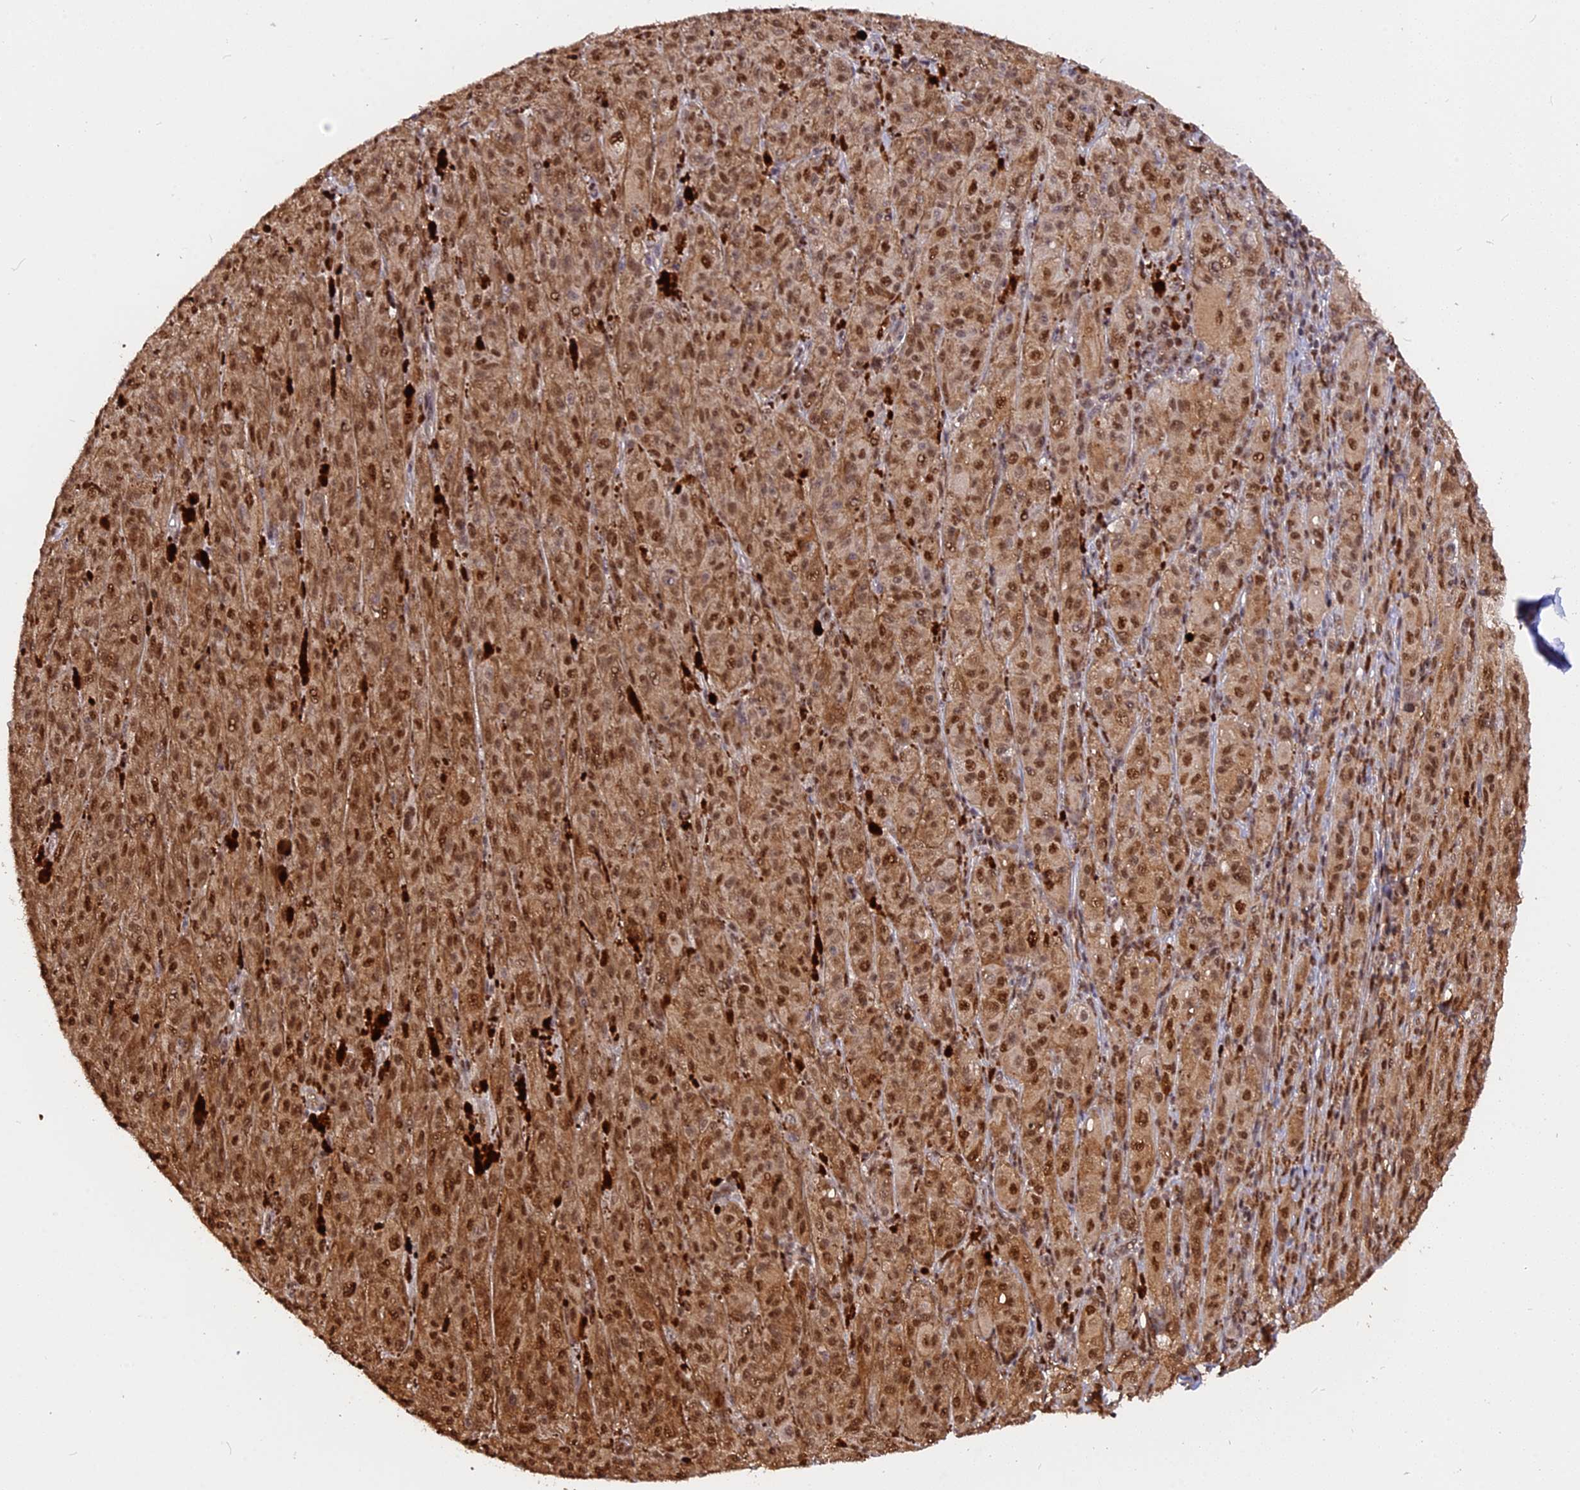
{"staining": {"intensity": "moderate", "quantity": ">75%", "location": "cytoplasmic/membranous,nuclear"}, "tissue": "melanoma", "cell_type": "Tumor cells", "image_type": "cancer", "snomed": [{"axis": "morphology", "description": "Malignant melanoma, NOS"}, {"axis": "topography", "description": "Skin"}], "caption": "Immunohistochemistry micrograph of melanoma stained for a protein (brown), which displays medium levels of moderate cytoplasmic/membranous and nuclear positivity in about >75% of tumor cells.", "gene": "ADRM1", "patient": {"sex": "female", "age": 52}}